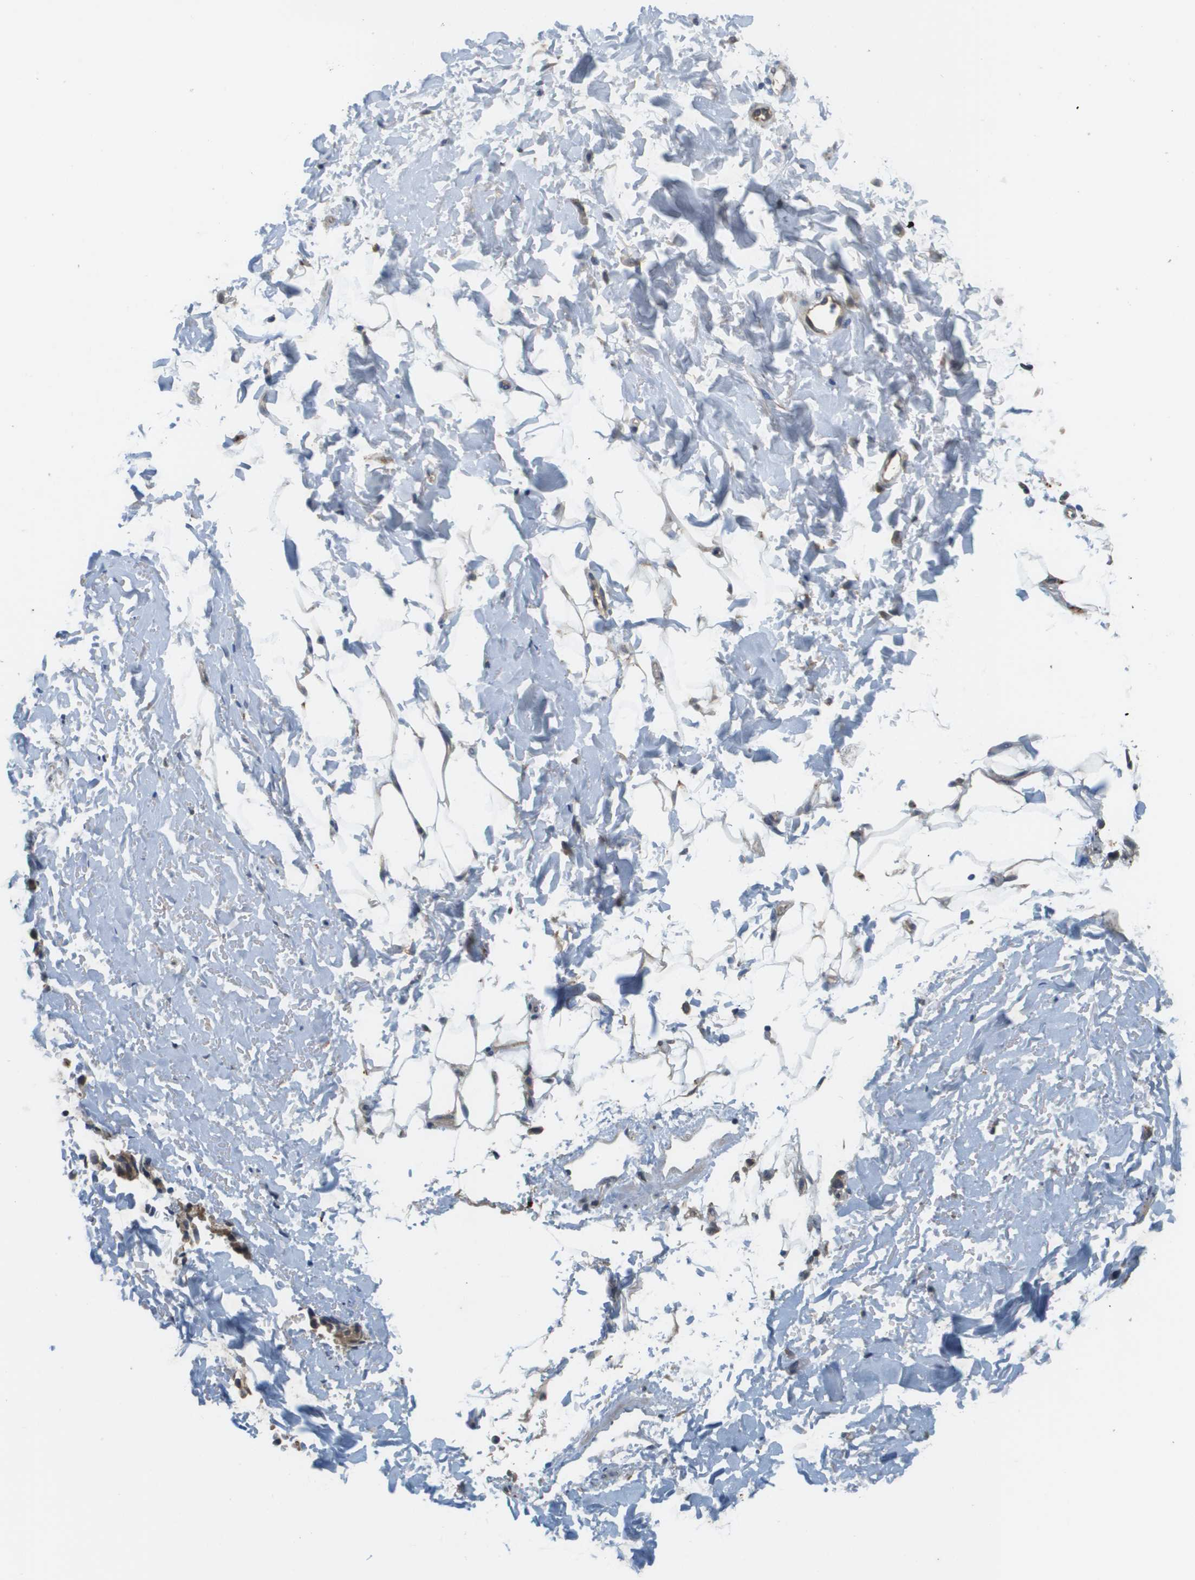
{"staining": {"intensity": "moderate", "quantity": ">75%", "location": "cytoplasmic/membranous"}, "tissue": "adipose tissue", "cell_type": "Adipocytes", "image_type": "normal", "snomed": [{"axis": "morphology", "description": "Normal tissue, NOS"}, {"axis": "topography", "description": "Cartilage tissue"}, {"axis": "topography", "description": "Bronchus"}], "caption": "High-magnification brightfield microscopy of normal adipose tissue stained with DAB (3,3'-diaminobenzidine) (brown) and counterstained with hematoxylin (blue). adipocytes exhibit moderate cytoplasmic/membranous positivity is present in approximately>75% of cells. (Brightfield microscopy of DAB IHC at high magnification).", "gene": "SLC25A20", "patient": {"sex": "female", "age": 73}}